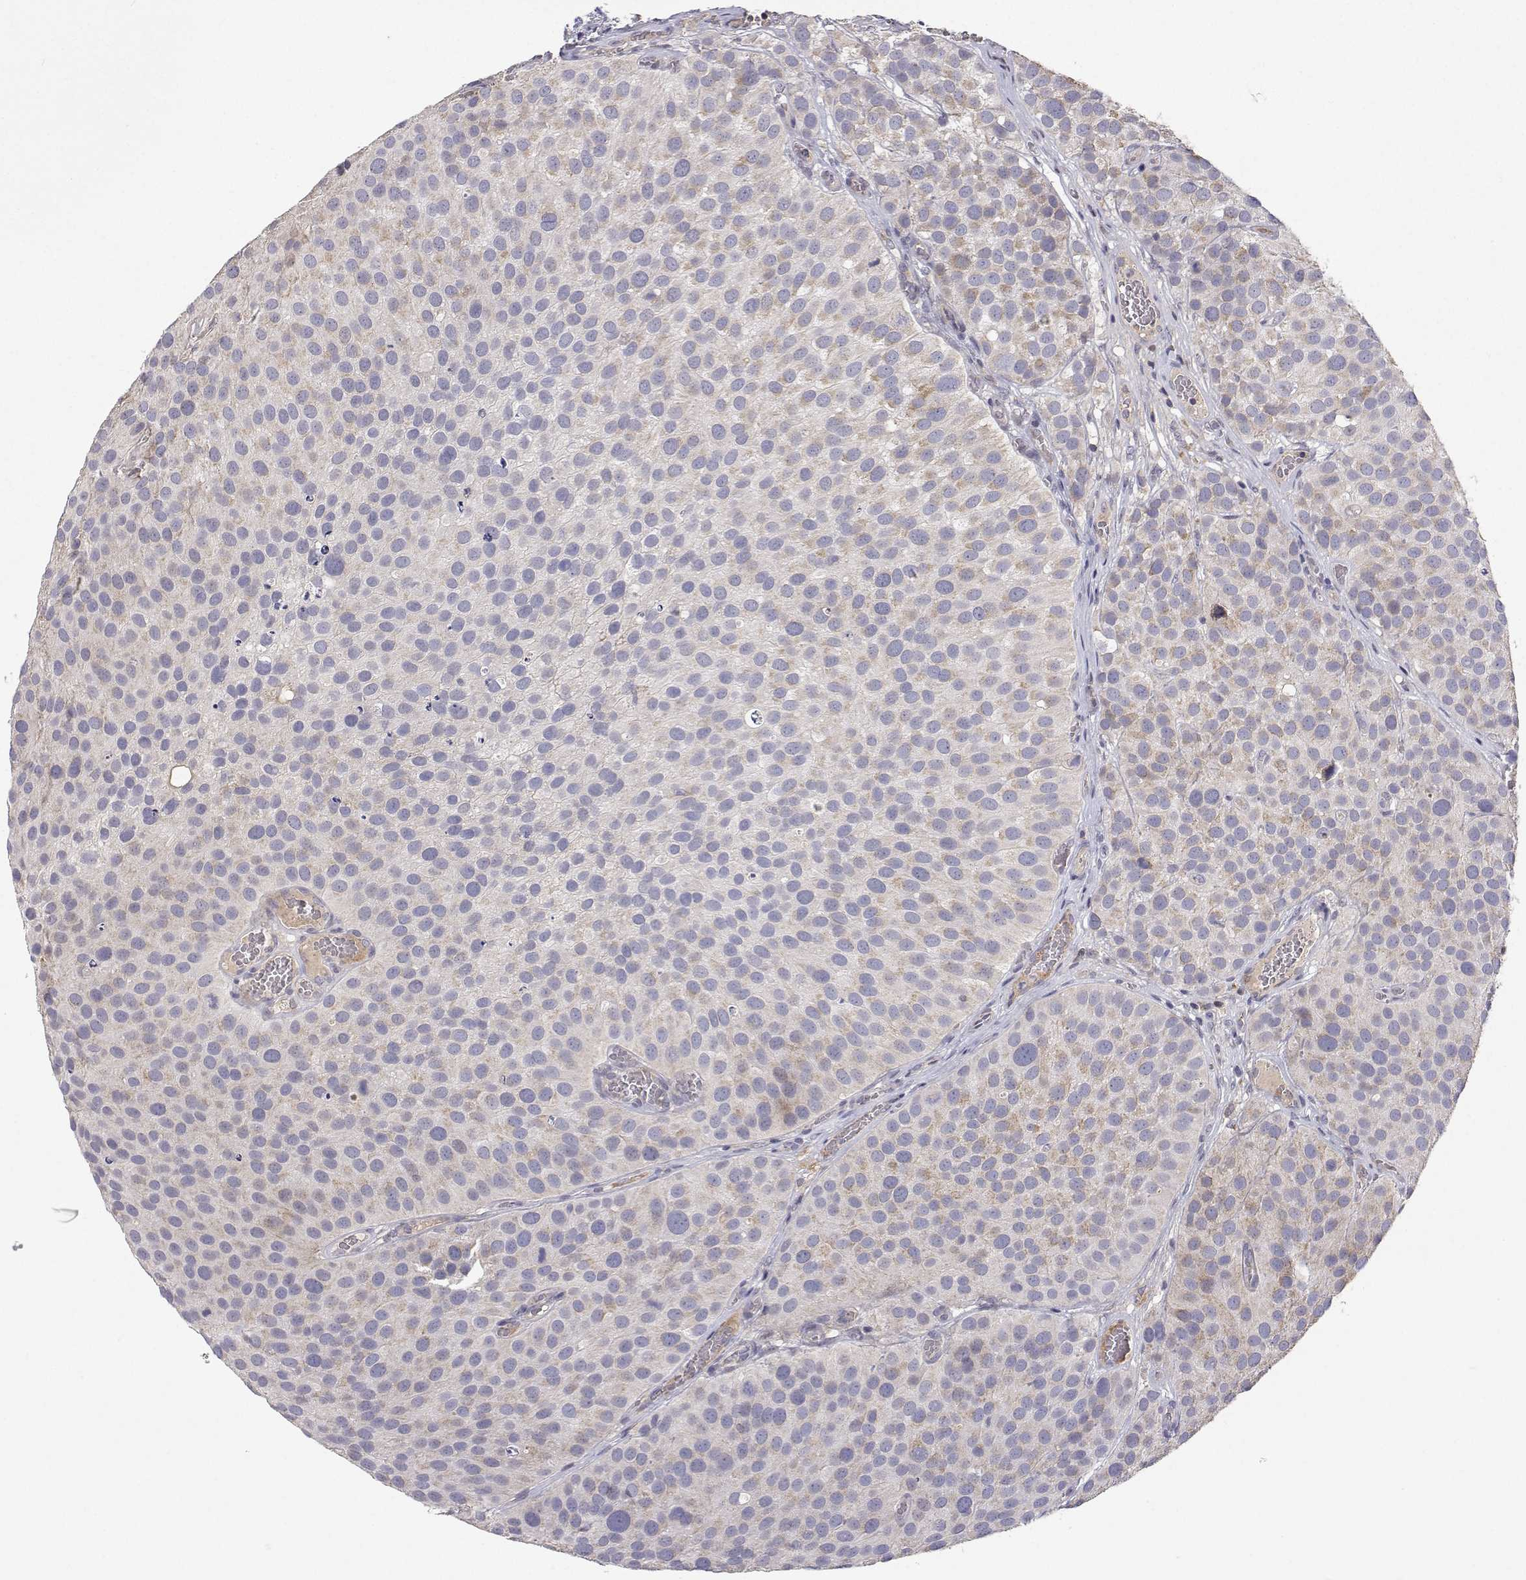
{"staining": {"intensity": "weak", "quantity": "<25%", "location": "cytoplasmic/membranous"}, "tissue": "urothelial cancer", "cell_type": "Tumor cells", "image_type": "cancer", "snomed": [{"axis": "morphology", "description": "Urothelial carcinoma, Low grade"}, {"axis": "topography", "description": "Urinary bladder"}], "caption": "There is no significant staining in tumor cells of low-grade urothelial carcinoma. (DAB IHC with hematoxylin counter stain).", "gene": "MRPL3", "patient": {"sex": "female", "age": 69}}